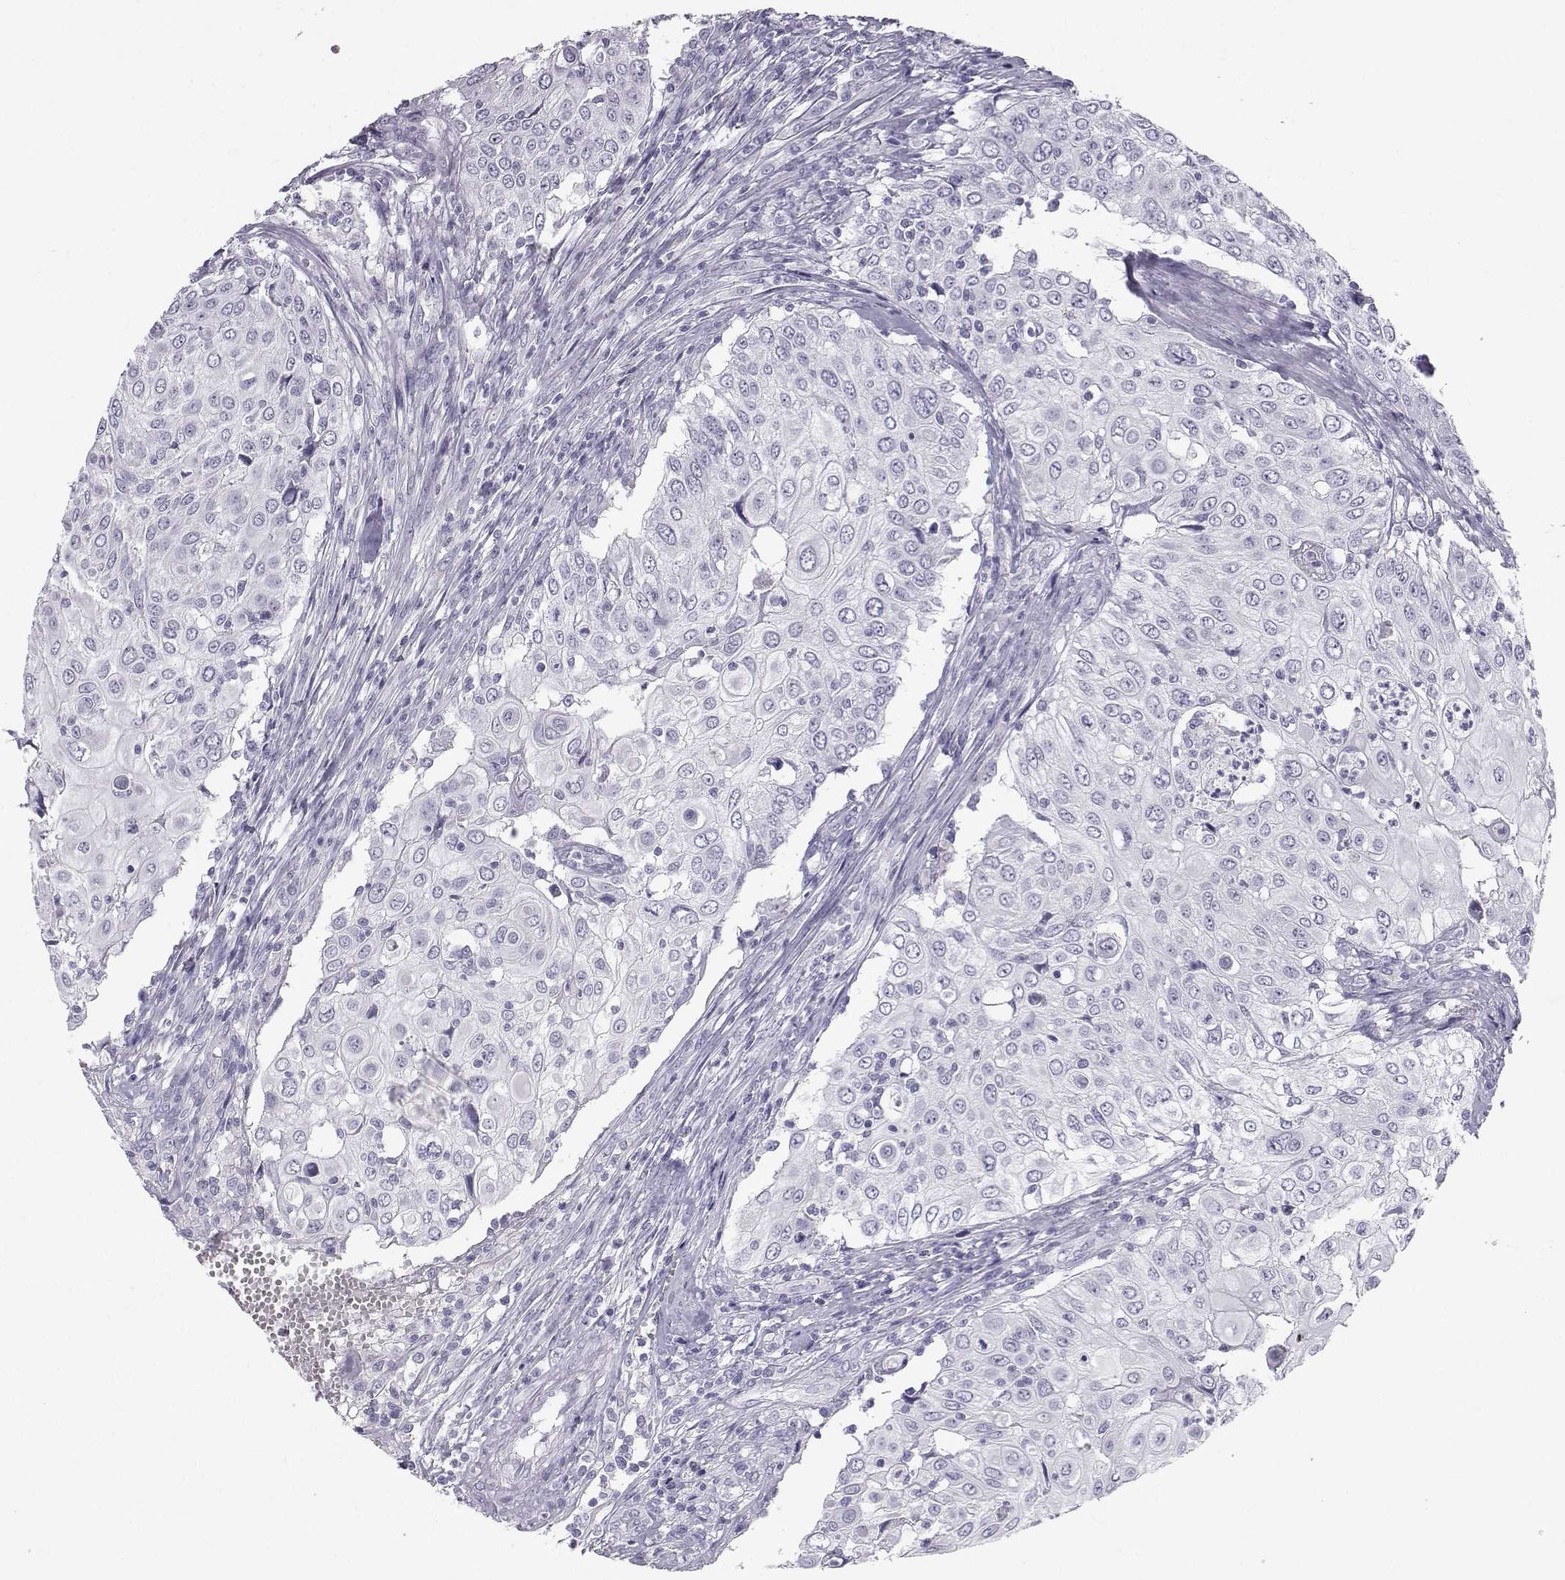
{"staining": {"intensity": "negative", "quantity": "none", "location": "none"}, "tissue": "urothelial cancer", "cell_type": "Tumor cells", "image_type": "cancer", "snomed": [{"axis": "morphology", "description": "Urothelial carcinoma, High grade"}, {"axis": "topography", "description": "Urinary bladder"}], "caption": "Immunohistochemical staining of urothelial cancer reveals no significant staining in tumor cells. (Stains: DAB (3,3'-diaminobenzidine) IHC with hematoxylin counter stain, Microscopy: brightfield microscopy at high magnification).", "gene": "PCSK1N", "patient": {"sex": "female", "age": 79}}